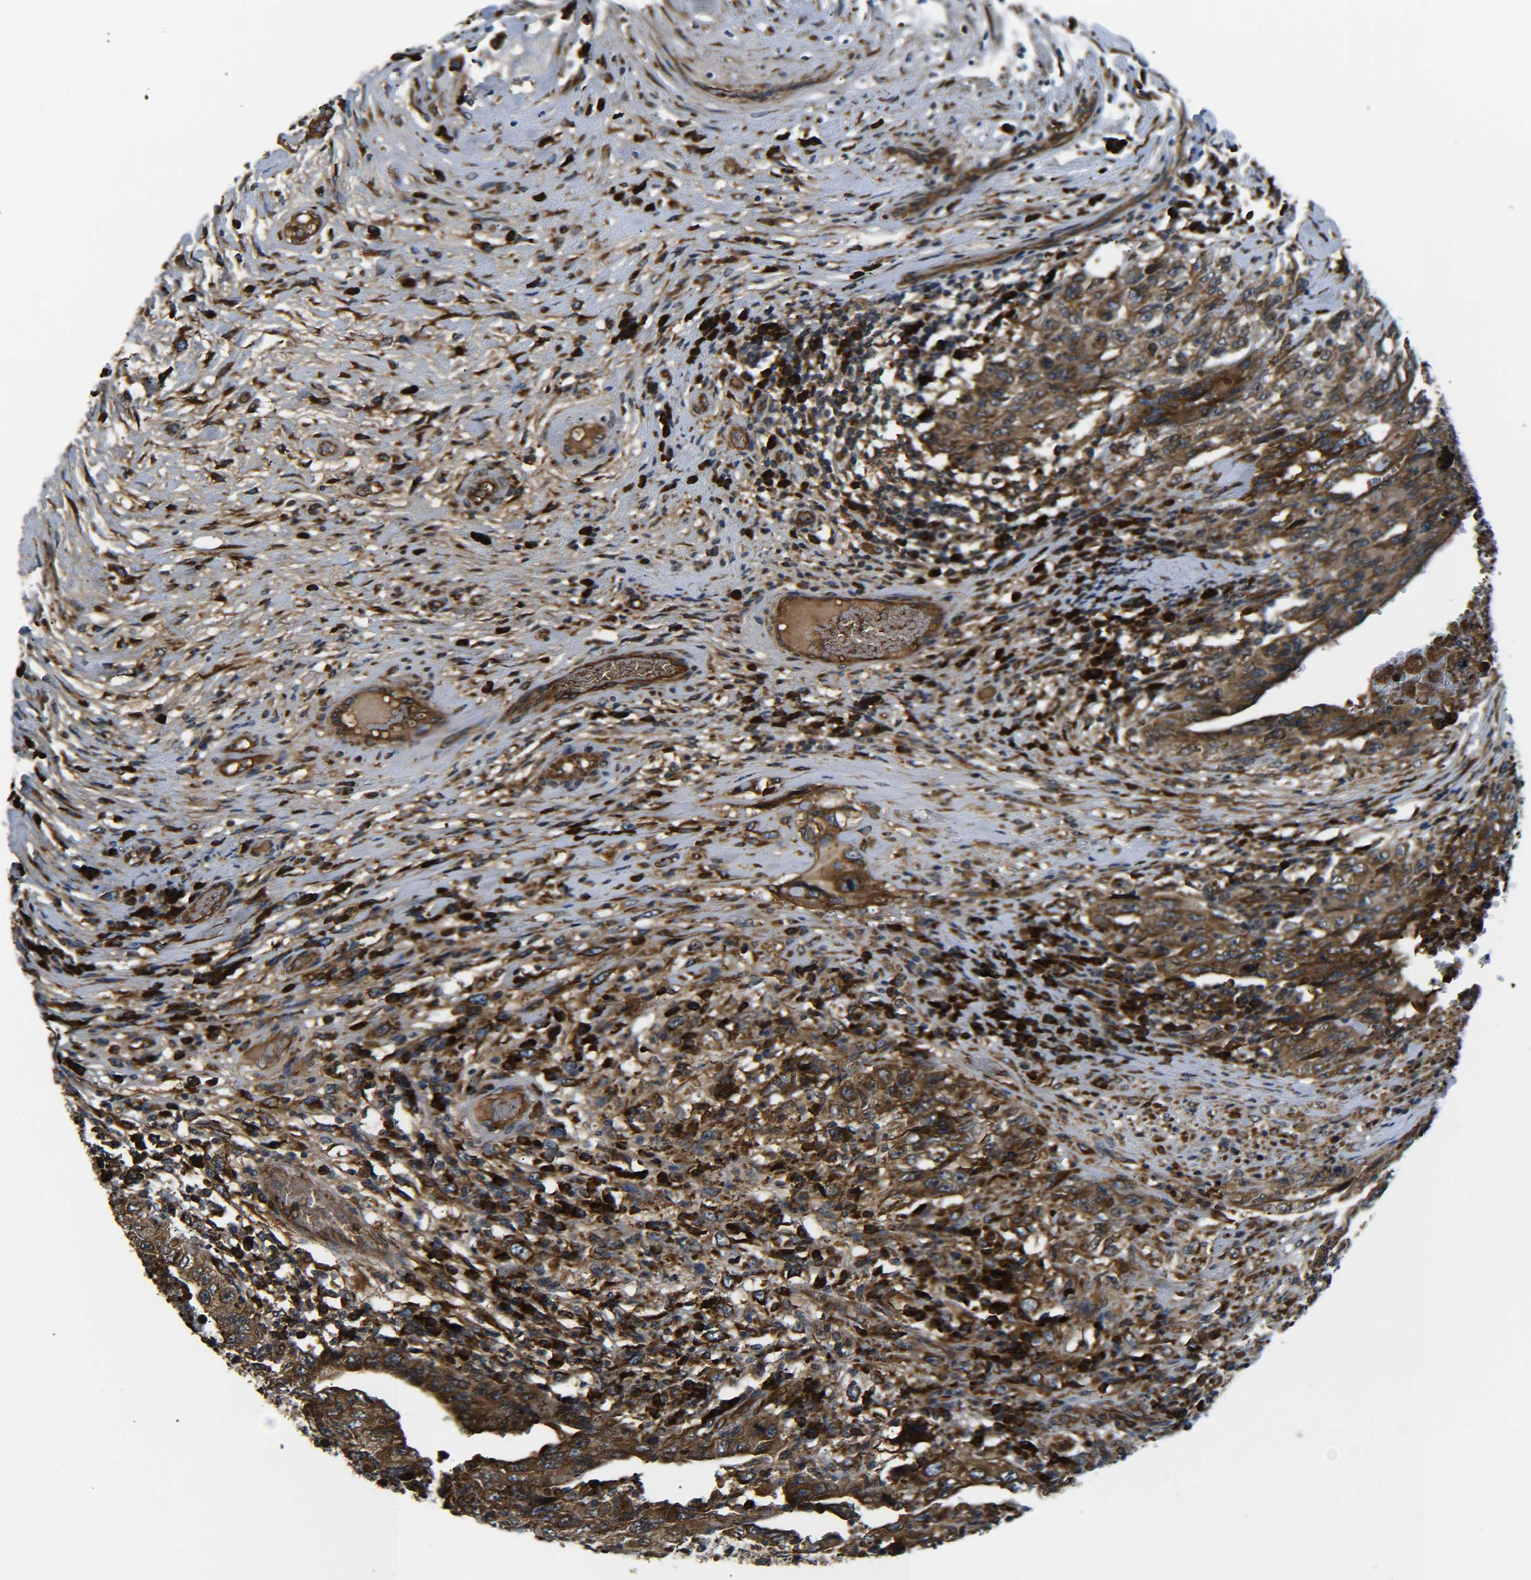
{"staining": {"intensity": "strong", "quantity": ">75%", "location": "cytoplasmic/membranous"}, "tissue": "testis cancer", "cell_type": "Tumor cells", "image_type": "cancer", "snomed": [{"axis": "morphology", "description": "Carcinoma, Embryonal, NOS"}, {"axis": "topography", "description": "Testis"}], "caption": "Testis cancer stained with a brown dye shows strong cytoplasmic/membranous positive staining in approximately >75% of tumor cells.", "gene": "PREB", "patient": {"sex": "male", "age": 26}}